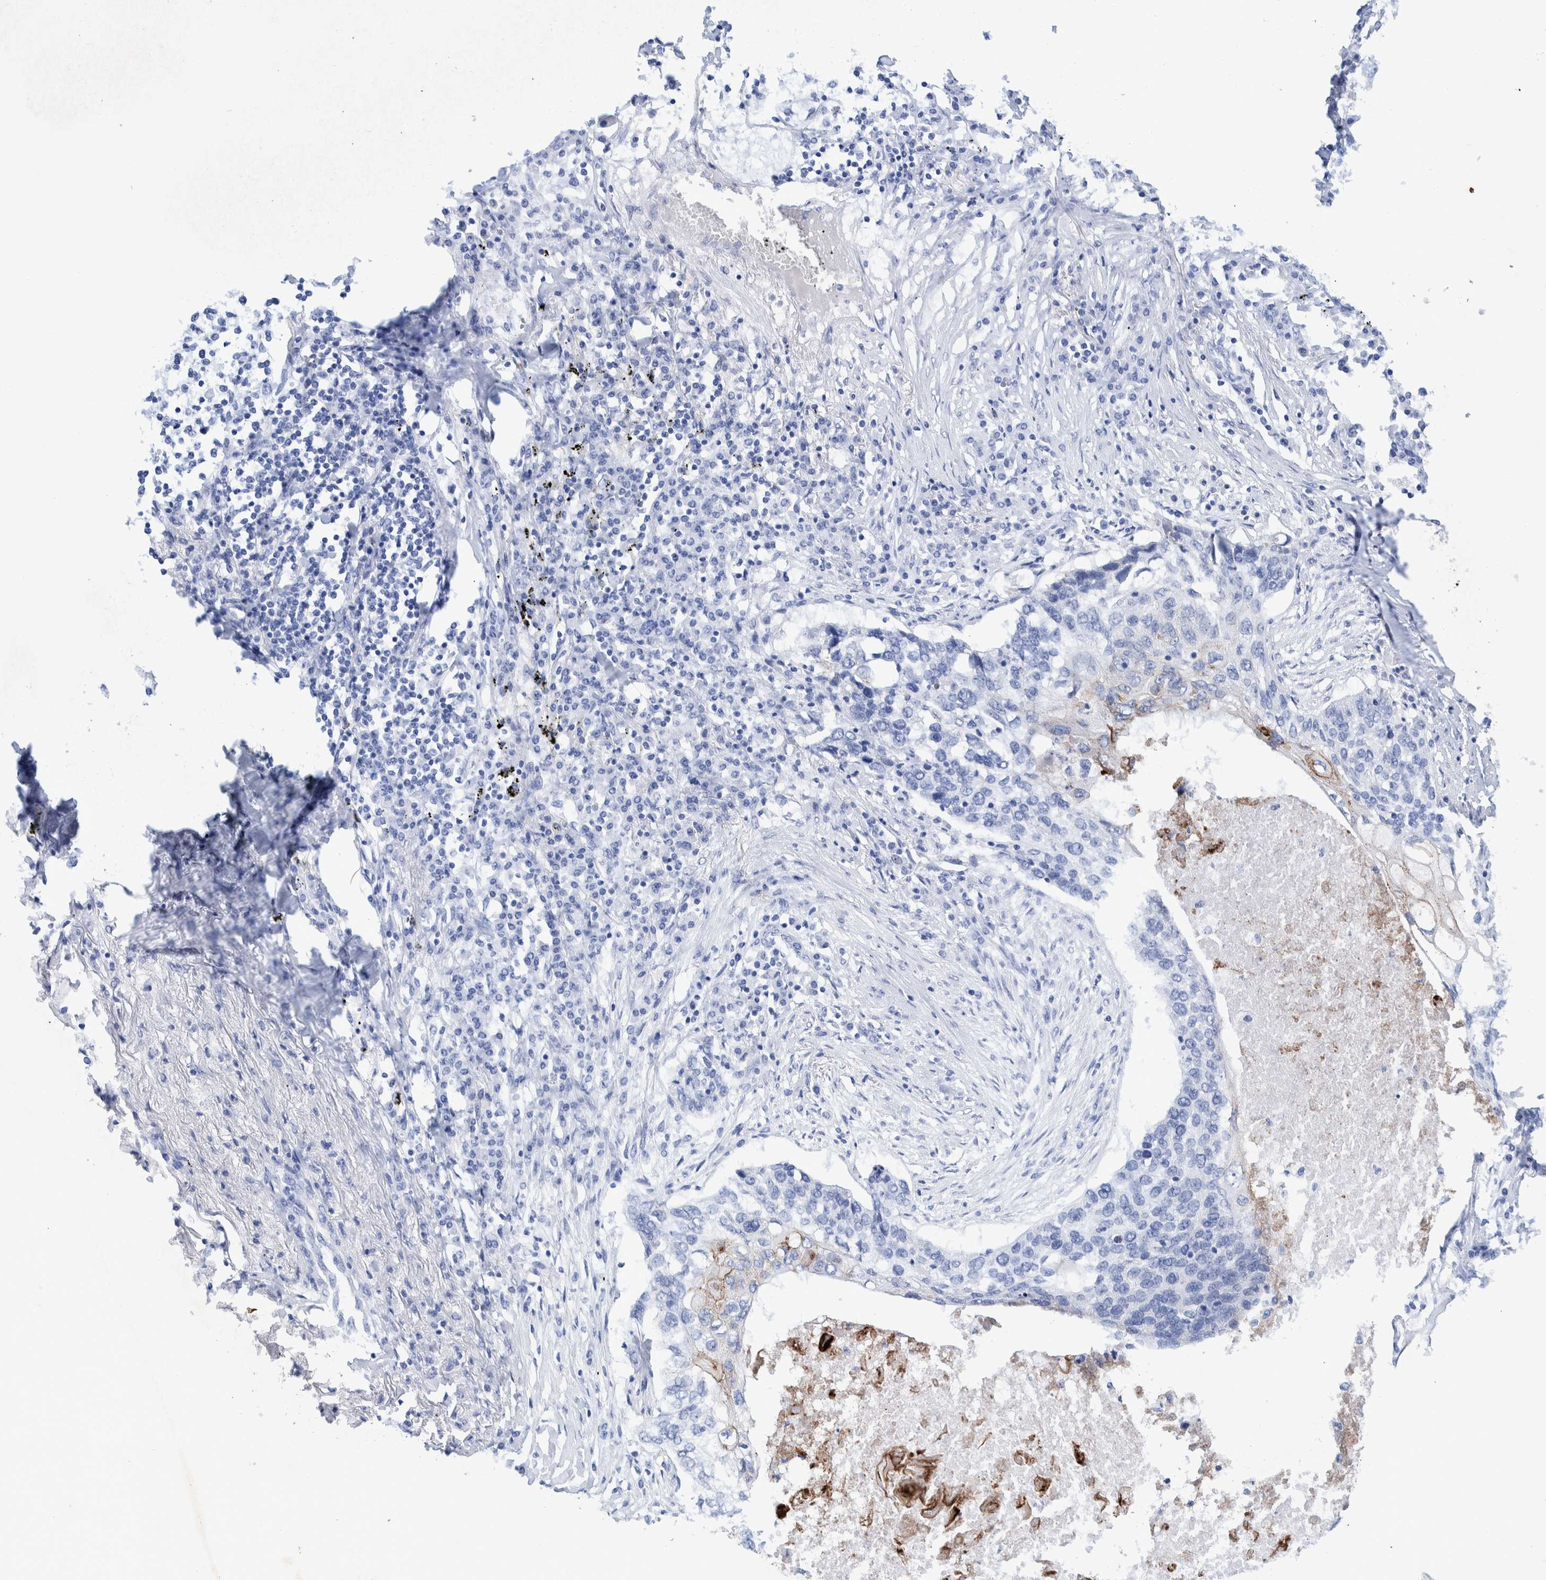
{"staining": {"intensity": "negative", "quantity": "none", "location": "none"}, "tissue": "lung cancer", "cell_type": "Tumor cells", "image_type": "cancer", "snomed": [{"axis": "morphology", "description": "Squamous cell carcinoma, NOS"}, {"axis": "topography", "description": "Lung"}], "caption": "Tumor cells show no significant protein positivity in squamous cell carcinoma (lung).", "gene": "PERP", "patient": {"sex": "female", "age": 63}}